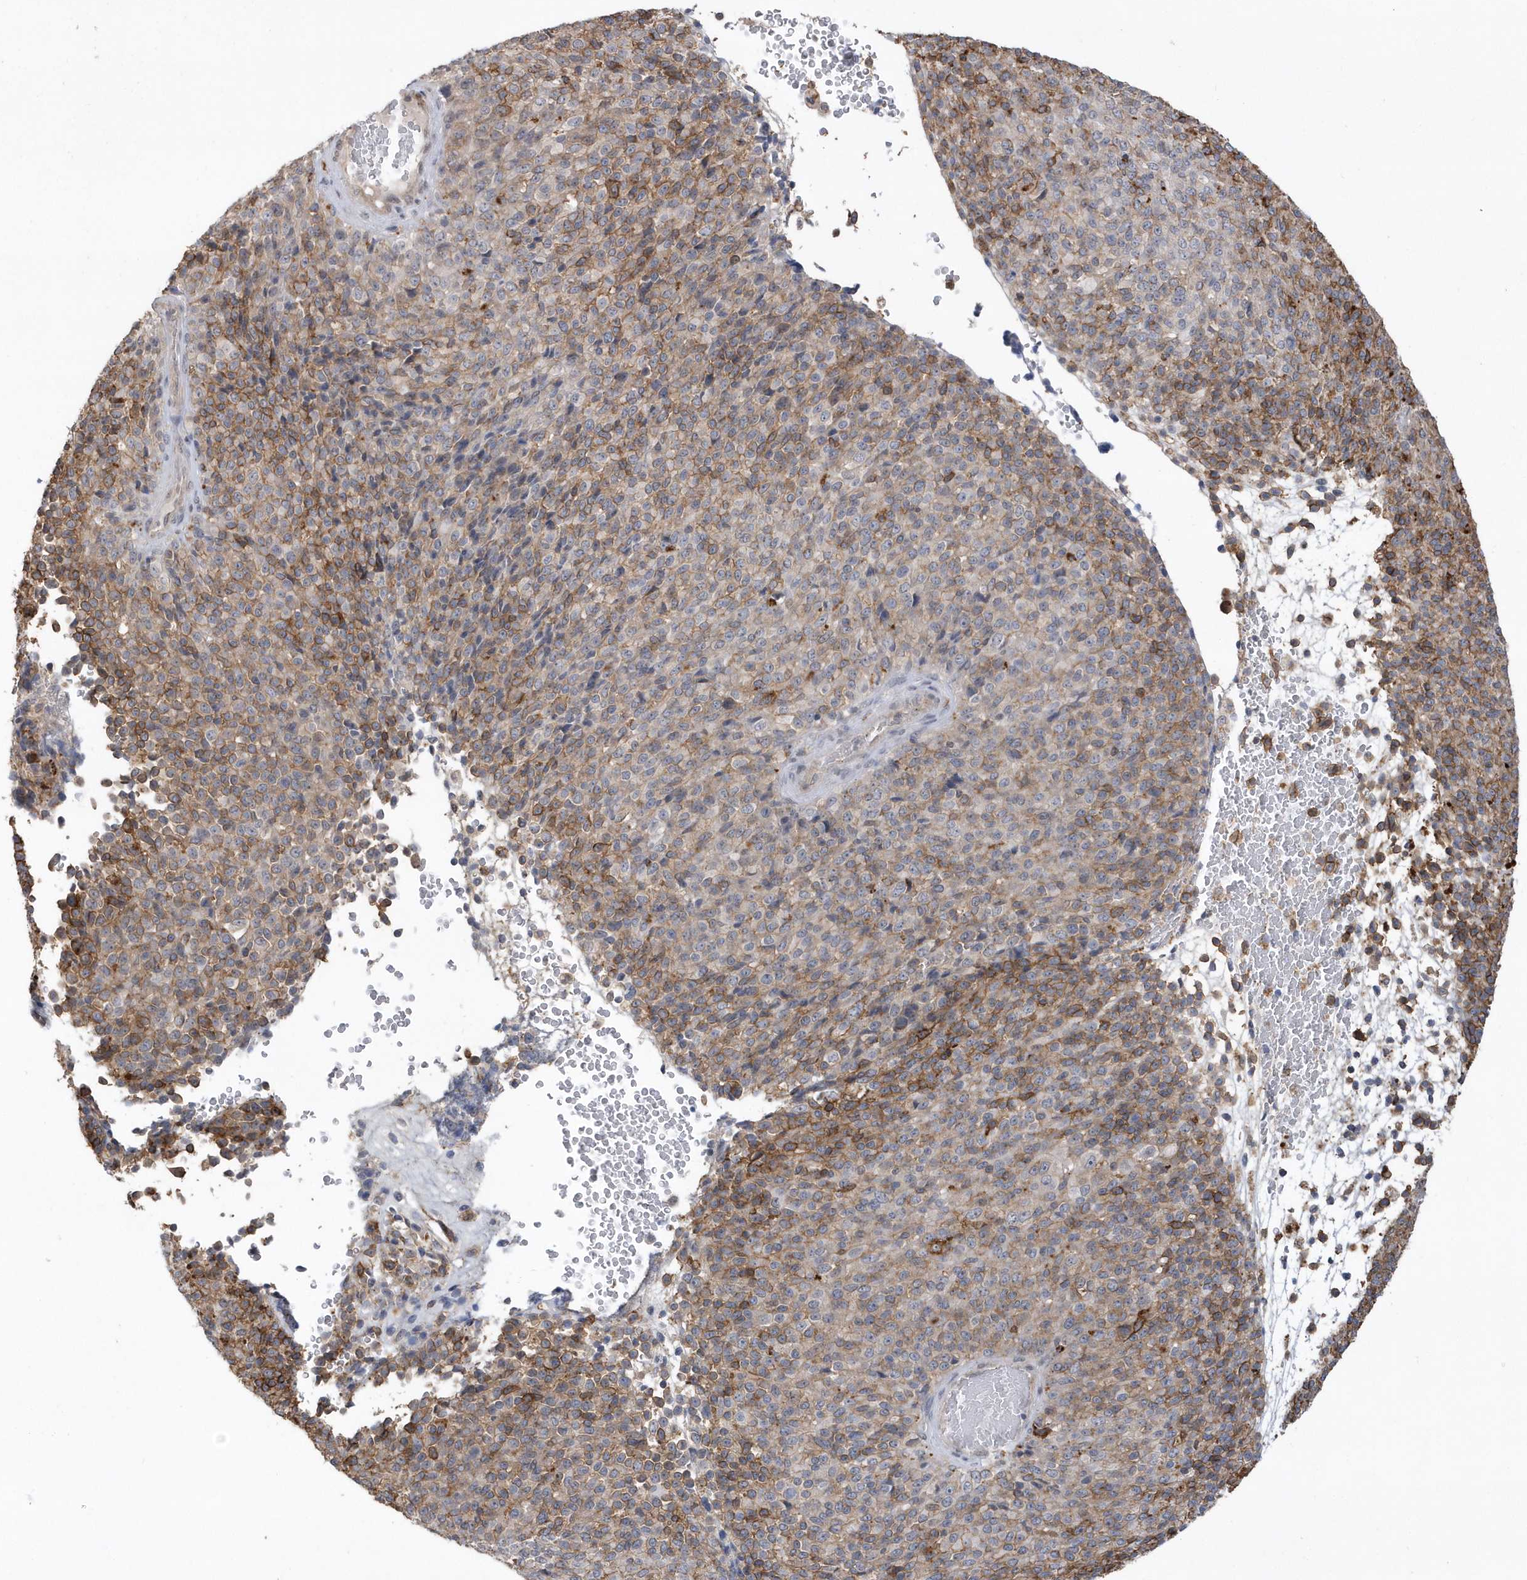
{"staining": {"intensity": "moderate", "quantity": "25%-75%", "location": "cytoplasmic/membranous"}, "tissue": "melanoma", "cell_type": "Tumor cells", "image_type": "cancer", "snomed": [{"axis": "morphology", "description": "Malignant melanoma, Metastatic site"}, {"axis": "topography", "description": "Brain"}], "caption": "A high-resolution image shows IHC staining of malignant melanoma (metastatic site), which shows moderate cytoplasmic/membranous expression in approximately 25%-75% of tumor cells.", "gene": "CRIP3", "patient": {"sex": "female", "age": 56}}